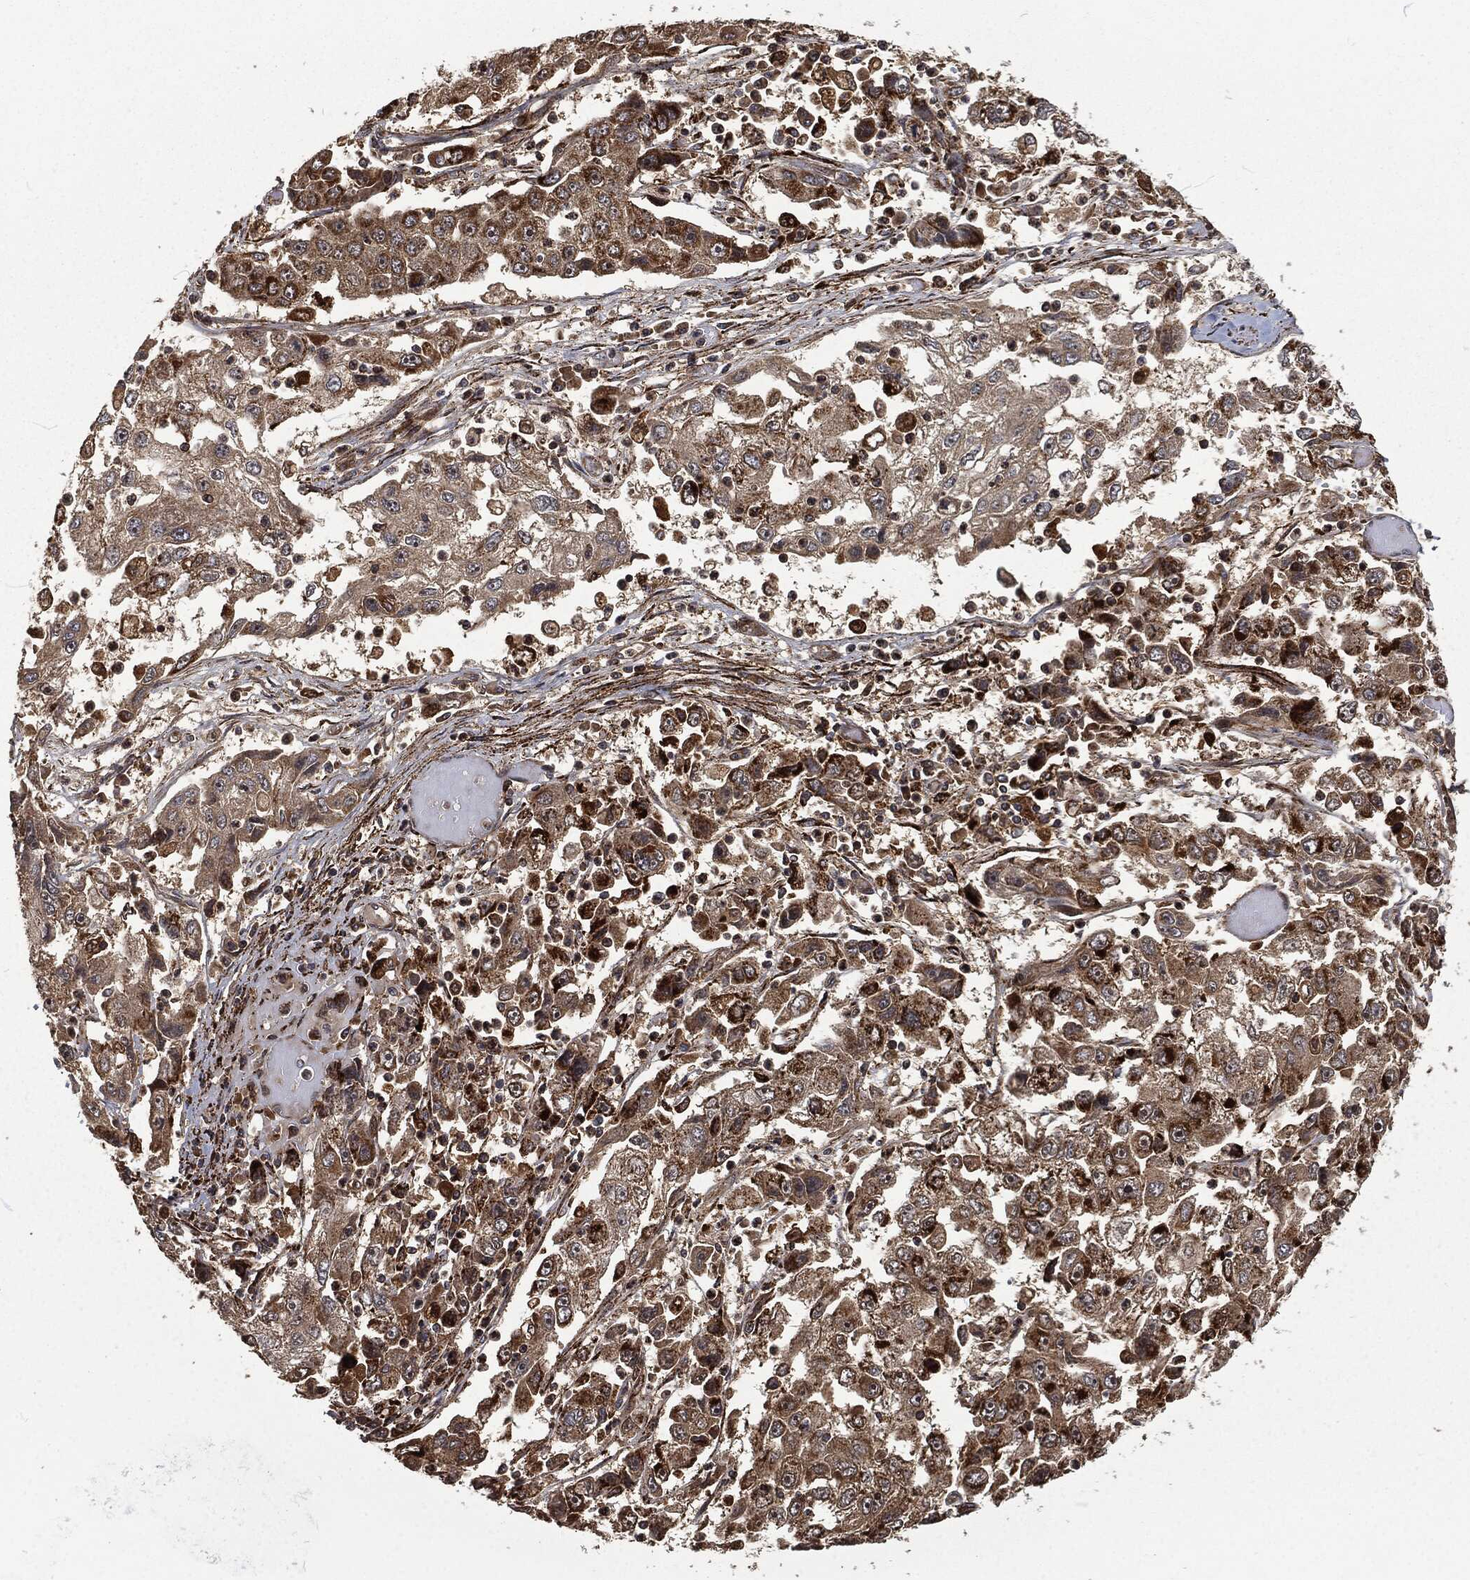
{"staining": {"intensity": "moderate", "quantity": "25%-75%", "location": "cytoplasmic/membranous"}, "tissue": "cervical cancer", "cell_type": "Tumor cells", "image_type": "cancer", "snomed": [{"axis": "morphology", "description": "Squamous cell carcinoma, NOS"}, {"axis": "topography", "description": "Cervix"}], "caption": "A photomicrograph showing moderate cytoplasmic/membranous staining in about 25%-75% of tumor cells in cervical cancer, as visualized by brown immunohistochemical staining.", "gene": "RFTN1", "patient": {"sex": "female", "age": 36}}